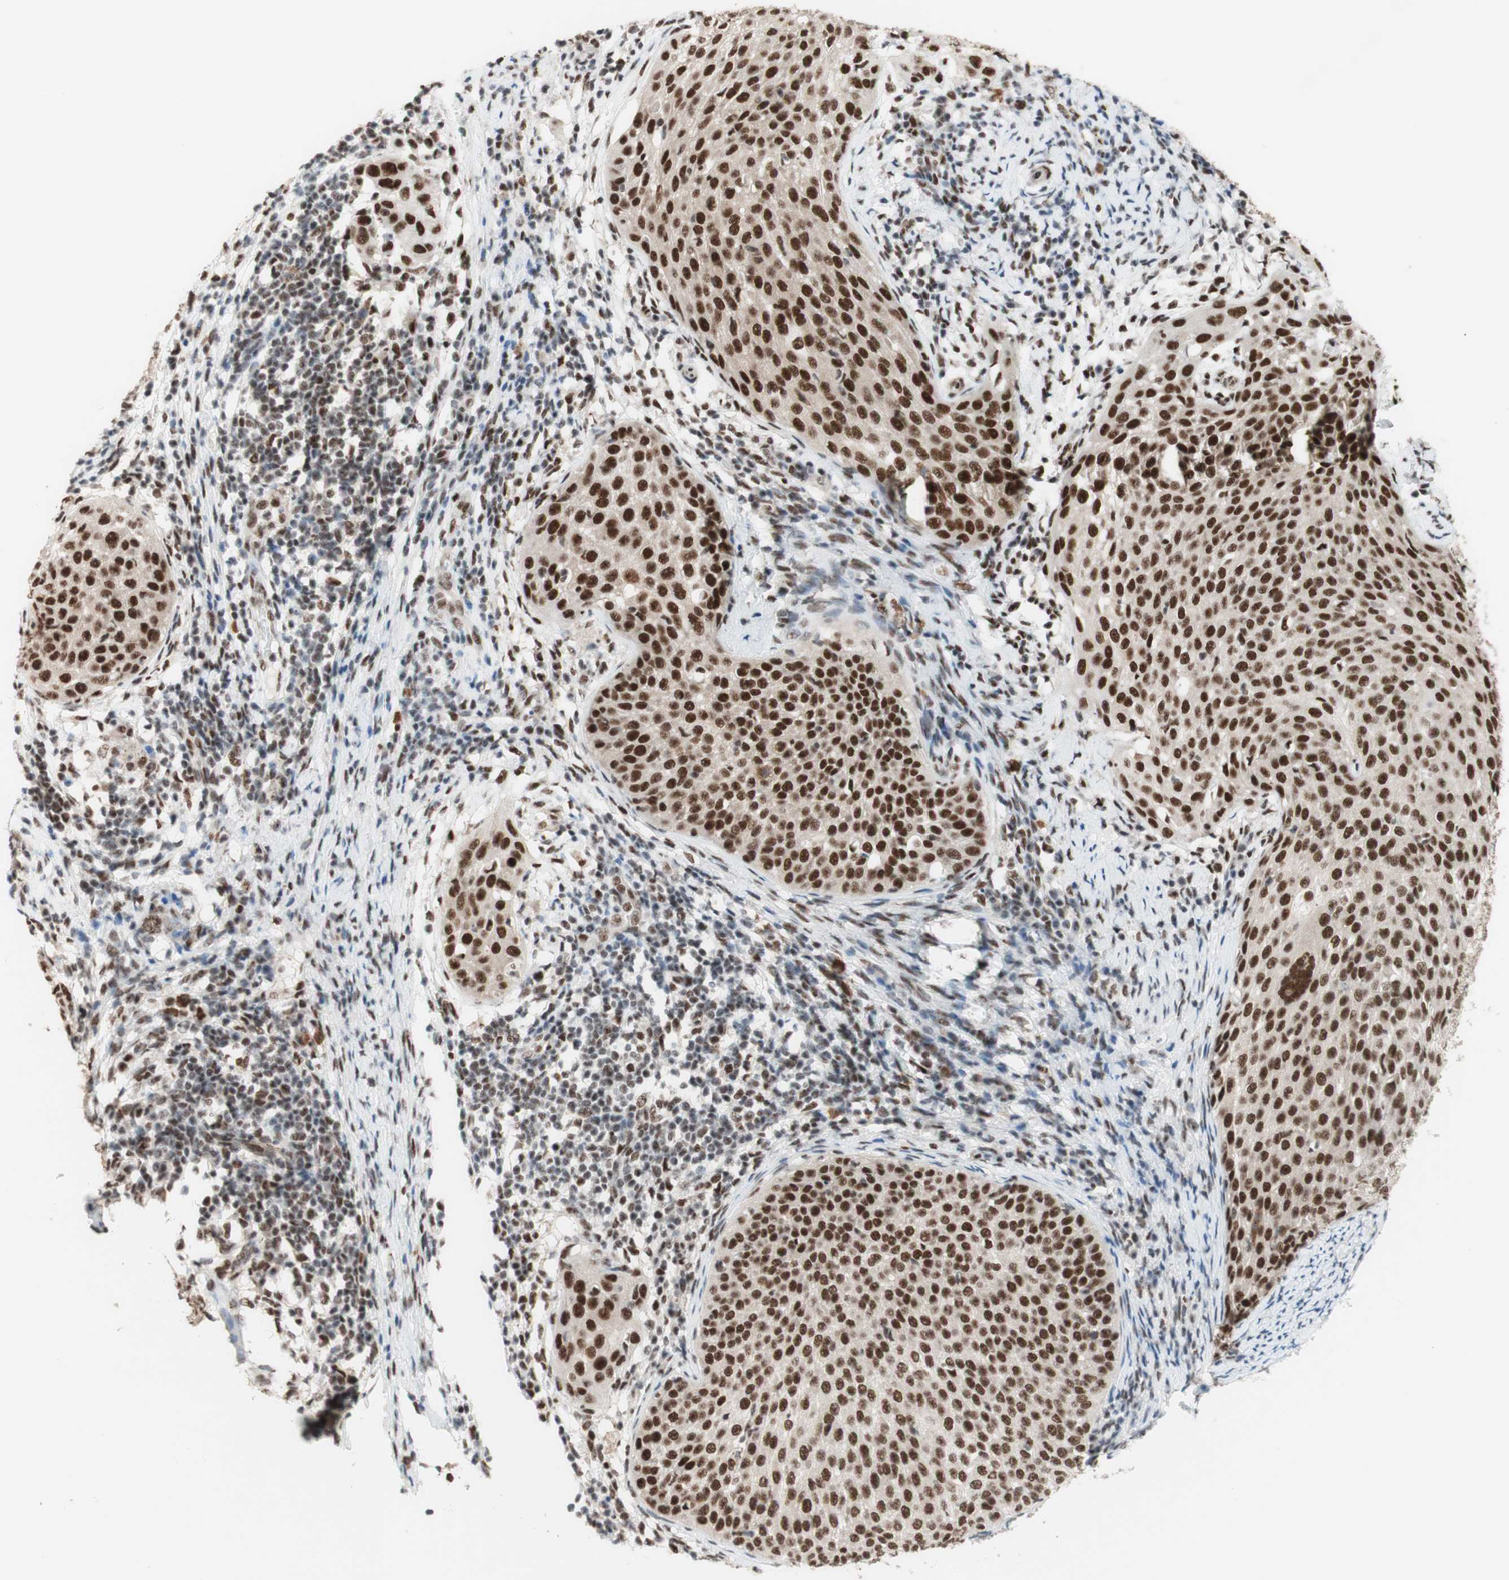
{"staining": {"intensity": "strong", "quantity": ">75%", "location": "nuclear"}, "tissue": "cervical cancer", "cell_type": "Tumor cells", "image_type": "cancer", "snomed": [{"axis": "morphology", "description": "Squamous cell carcinoma, NOS"}, {"axis": "topography", "description": "Cervix"}], "caption": "An image of human cervical squamous cell carcinoma stained for a protein displays strong nuclear brown staining in tumor cells.", "gene": "PRPF19", "patient": {"sex": "female", "age": 51}}